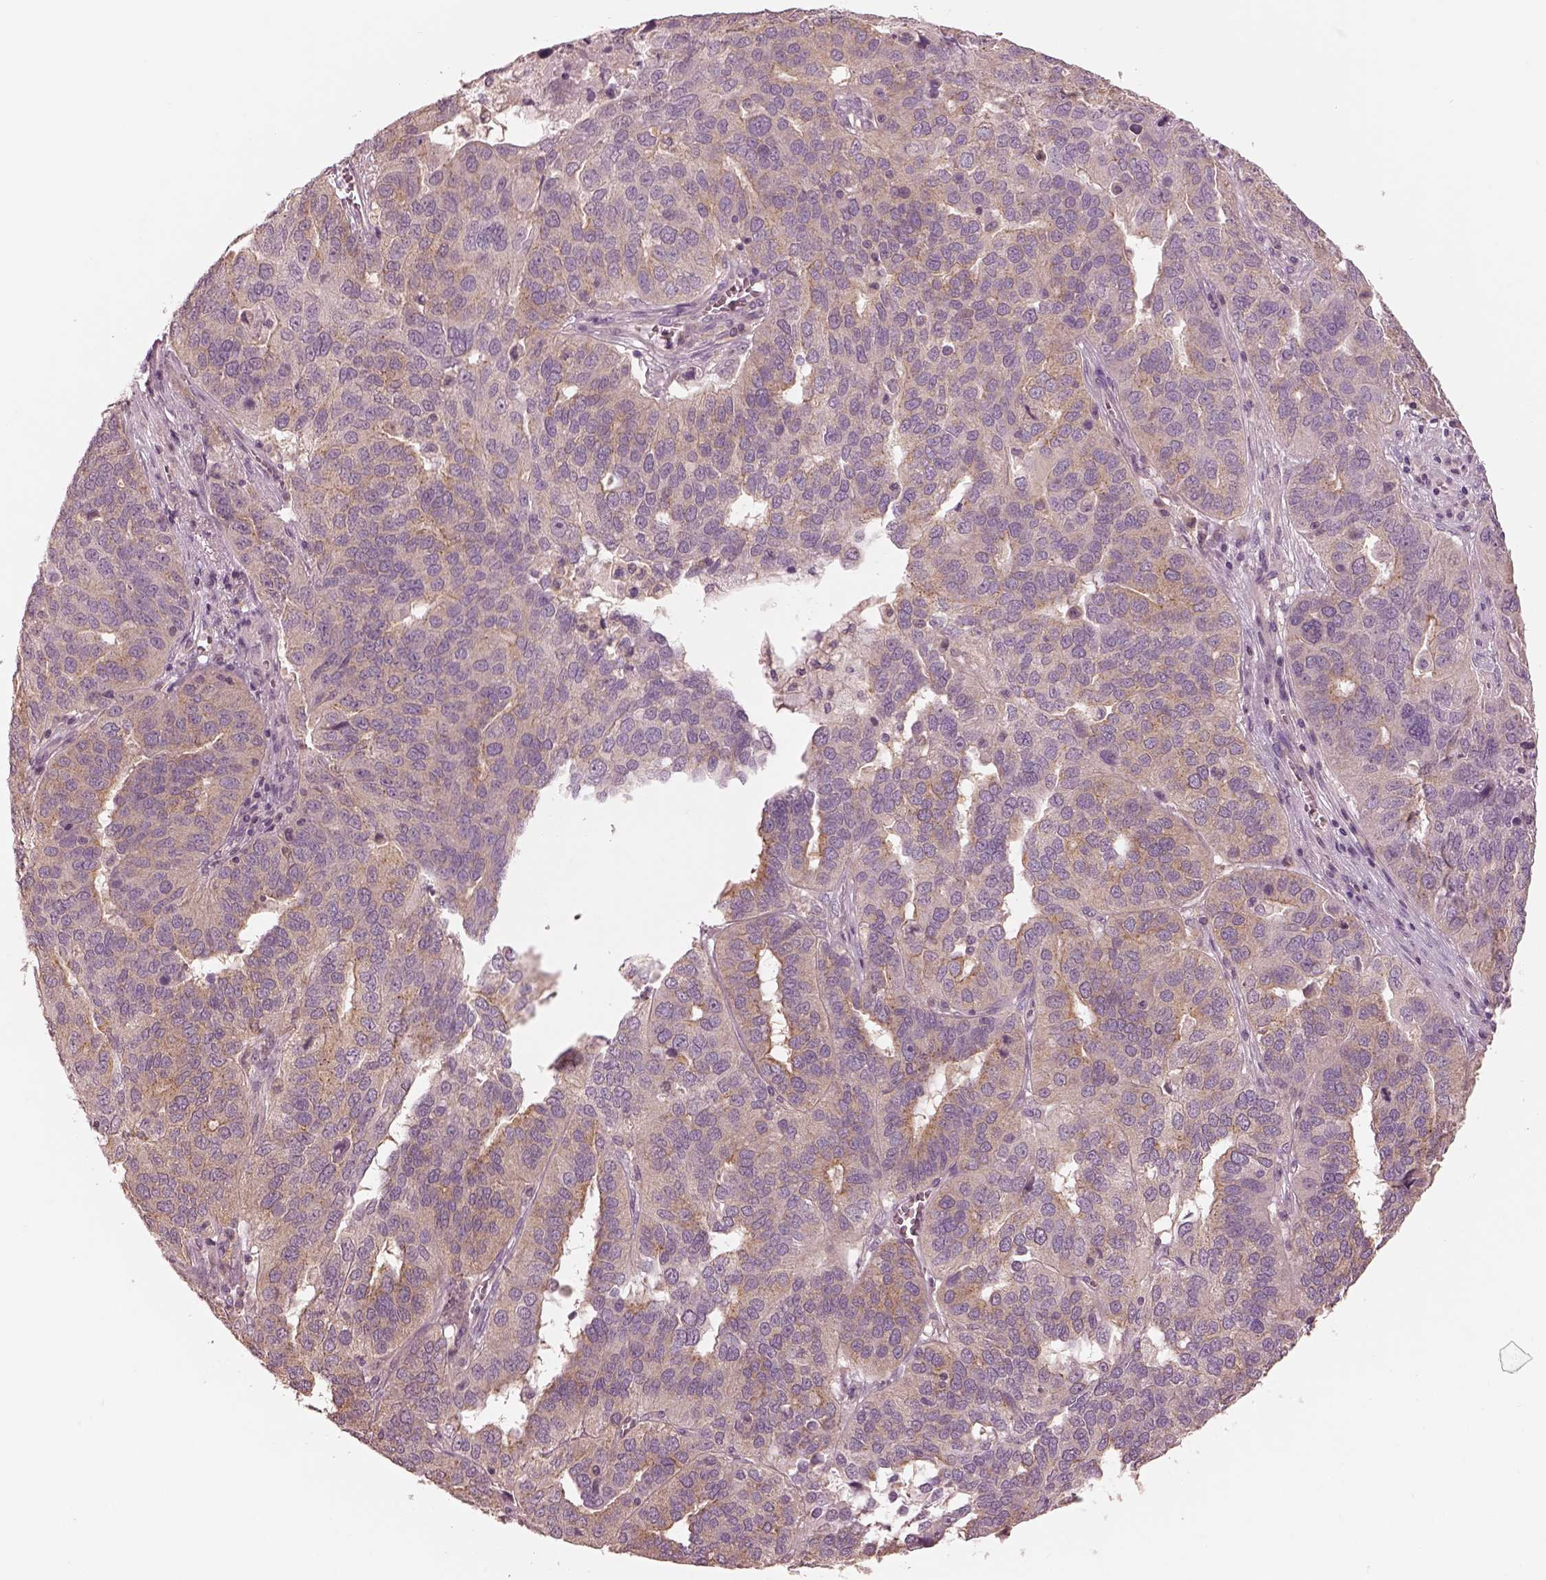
{"staining": {"intensity": "weak", "quantity": "25%-75%", "location": "cytoplasmic/membranous"}, "tissue": "ovarian cancer", "cell_type": "Tumor cells", "image_type": "cancer", "snomed": [{"axis": "morphology", "description": "Carcinoma, endometroid"}, {"axis": "topography", "description": "Soft tissue"}, {"axis": "topography", "description": "Ovary"}], "caption": "Human ovarian cancer stained with a brown dye exhibits weak cytoplasmic/membranous positive staining in about 25%-75% of tumor cells.", "gene": "PRKACG", "patient": {"sex": "female", "age": 52}}